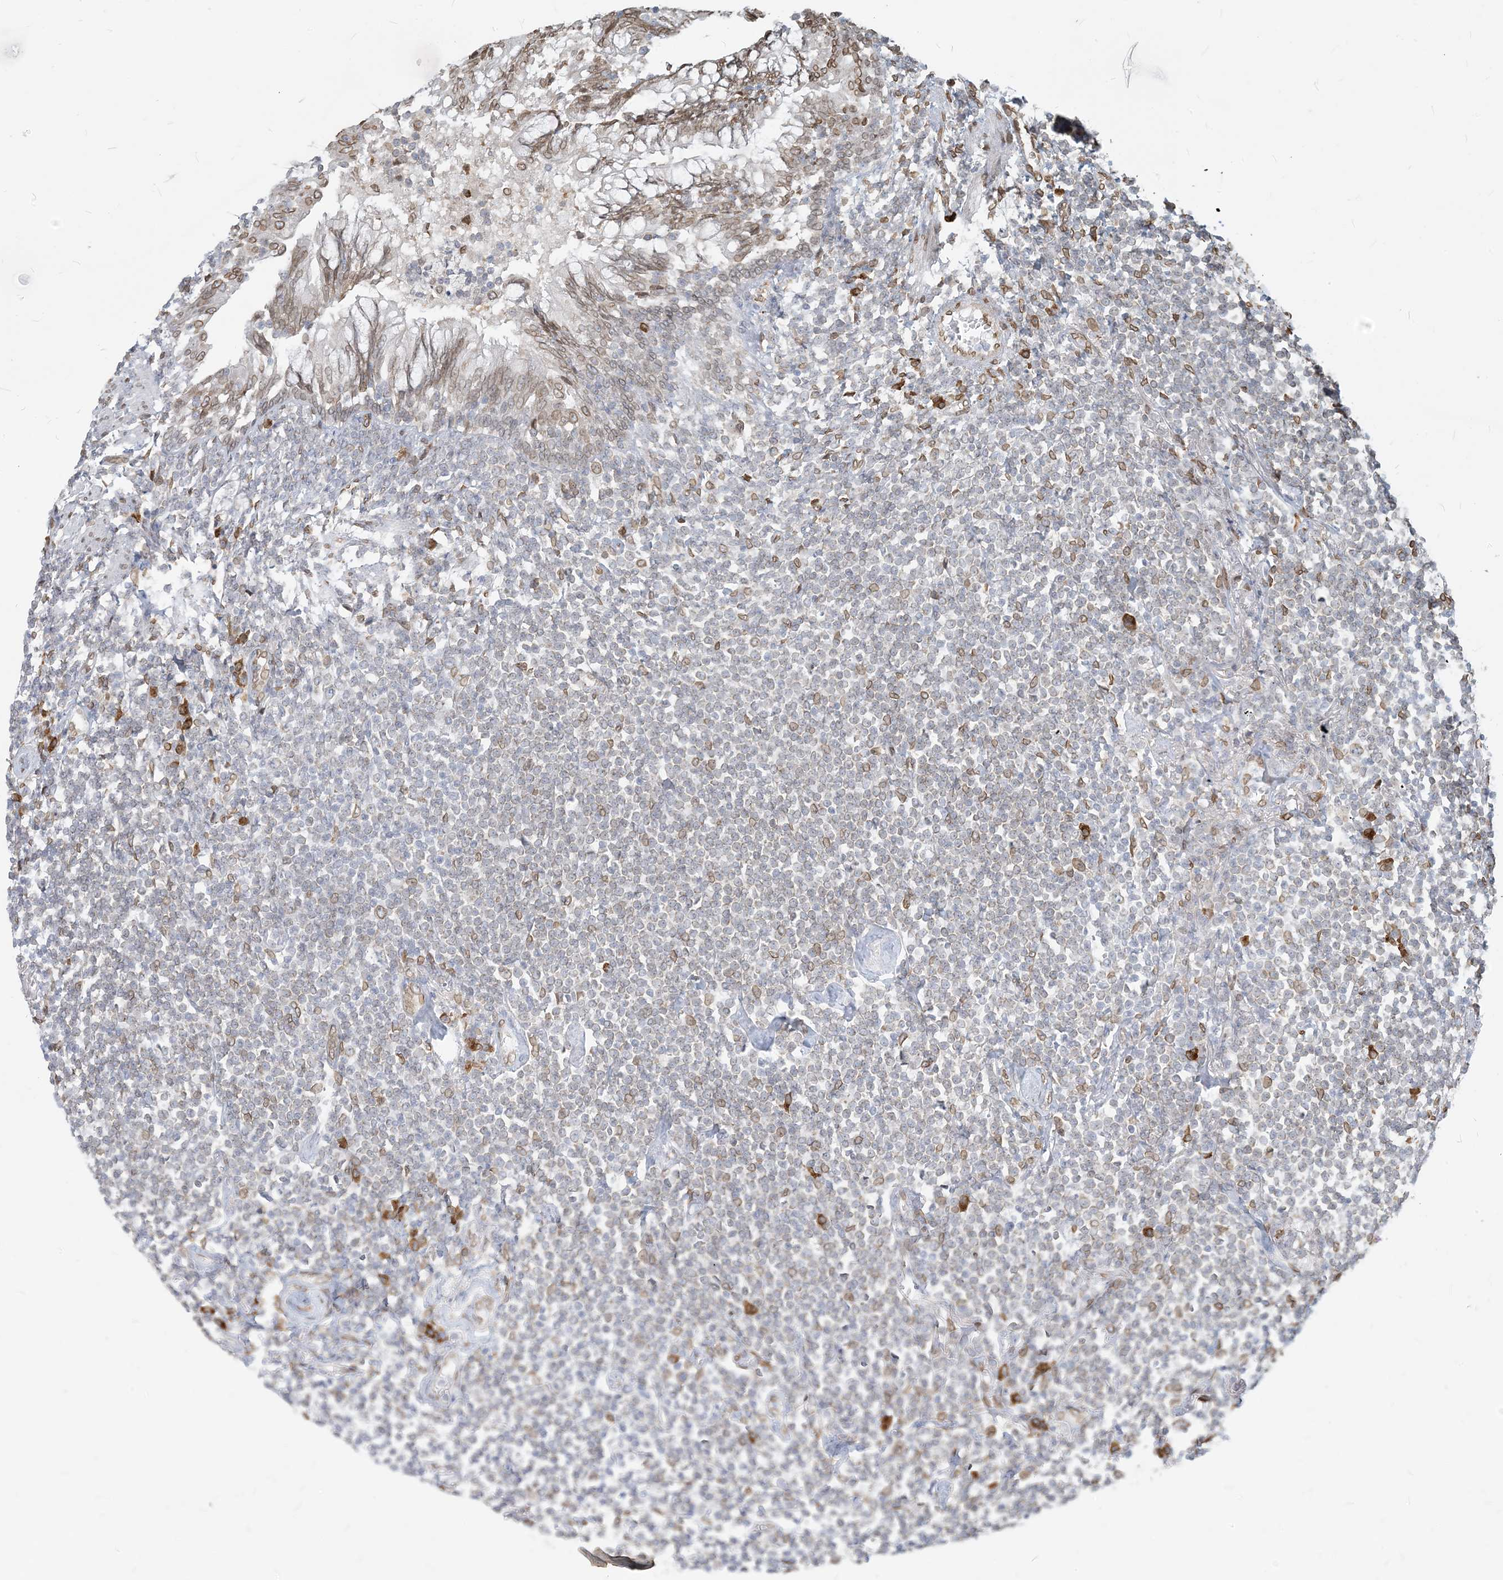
{"staining": {"intensity": "negative", "quantity": "none", "location": "none"}, "tissue": "lymphoma", "cell_type": "Tumor cells", "image_type": "cancer", "snomed": [{"axis": "morphology", "description": "Malignant lymphoma, non-Hodgkin's type, Low grade"}, {"axis": "topography", "description": "Lung"}], "caption": "A micrograph of human low-grade malignant lymphoma, non-Hodgkin's type is negative for staining in tumor cells.", "gene": "WWP1", "patient": {"sex": "female", "age": 71}}